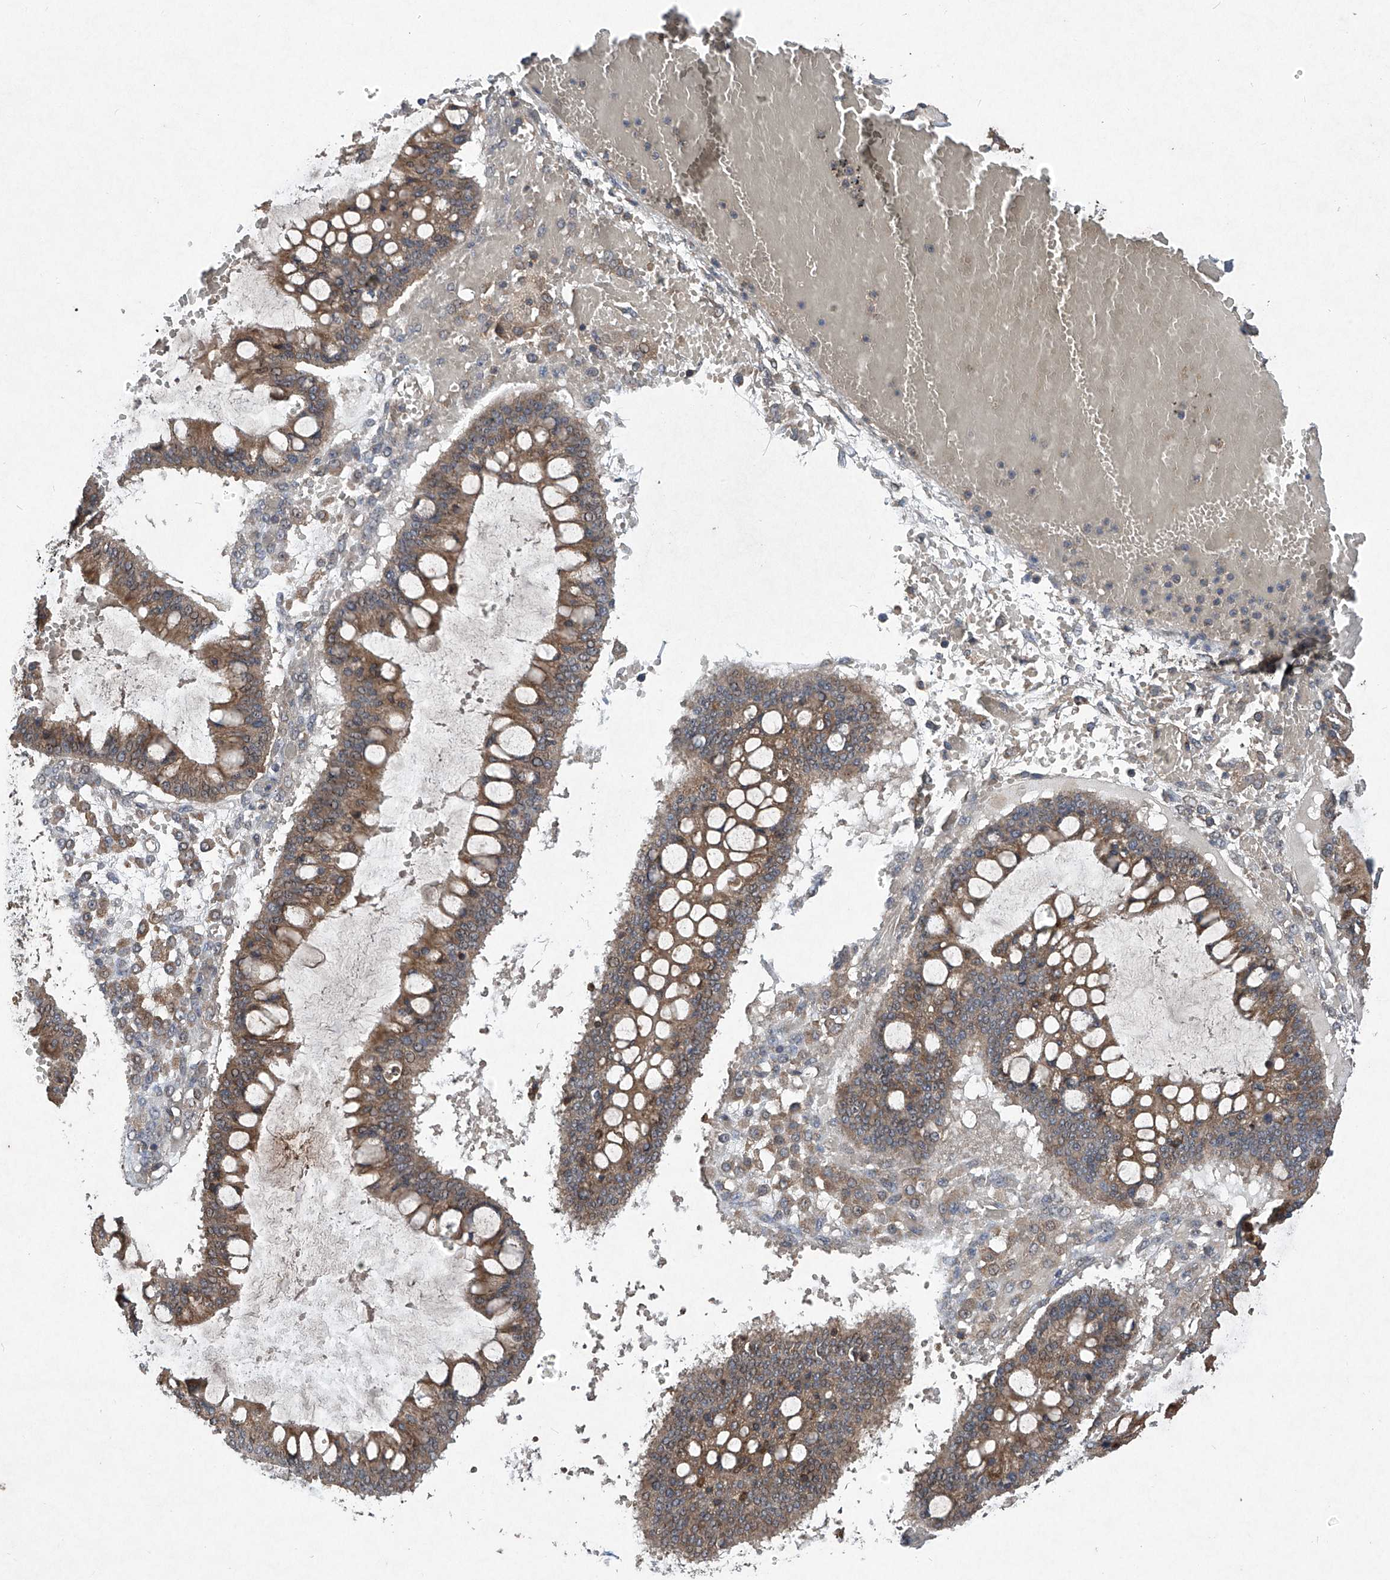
{"staining": {"intensity": "moderate", "quantity": ">75%", "location": "cytoplasmic/membranous"}, "tissue": "ovarian cancer", "cell_type": "Tumor cells", "image_type": "cancer", "snomed": [{"axis": "morphology", "description": "Cystadenocarcinoma, mucinous, NOS"}, {"axis": "topography", "description": "Ovary"}], "caption": "This is an image of immunohistochemistry staining of ovarian cancer, which shows moderate expression in the cytoplasmic/membranous of tumor cells.", "gene": "SUMF2", "patient": {"sex": "female", "age": 73}}